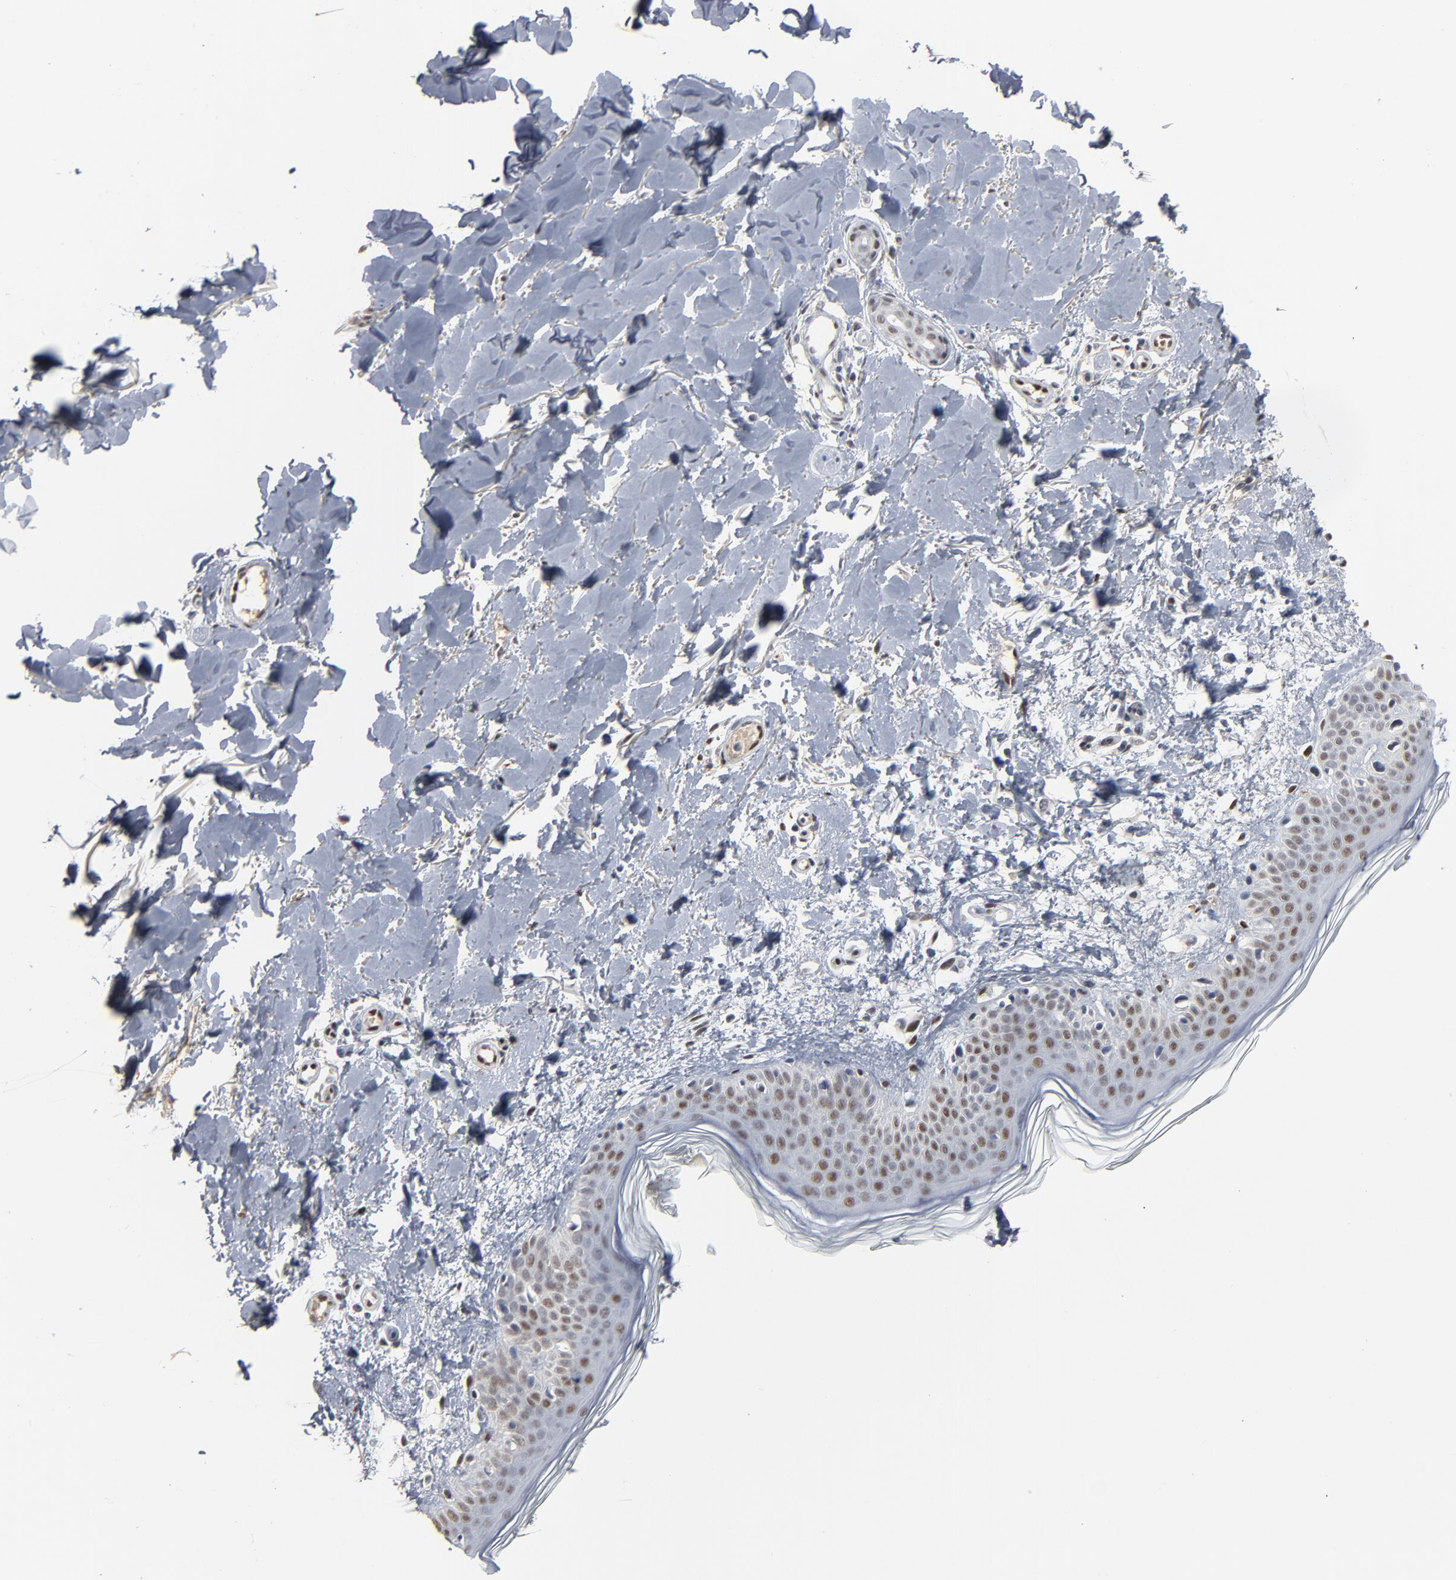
{"staining": {"intensity": "weak", "quantity": "25%-75%", "location": "nuclear"}, "tissue": "skin", "cell_type": "Fibroblasts", "image_type": "normal", "snomed": [{"axis": "morphology", "description": "Normal tissue, NOS"}, {"axis": "topography", "description": "Skin"}], "caption": "The image exhibits staining of unremarkable skin, revealing weak nuclear protein positivity (brown color) within fibroblasts.", "gene": "ATF7", "patient": {"sex": "female", "age": 56}}